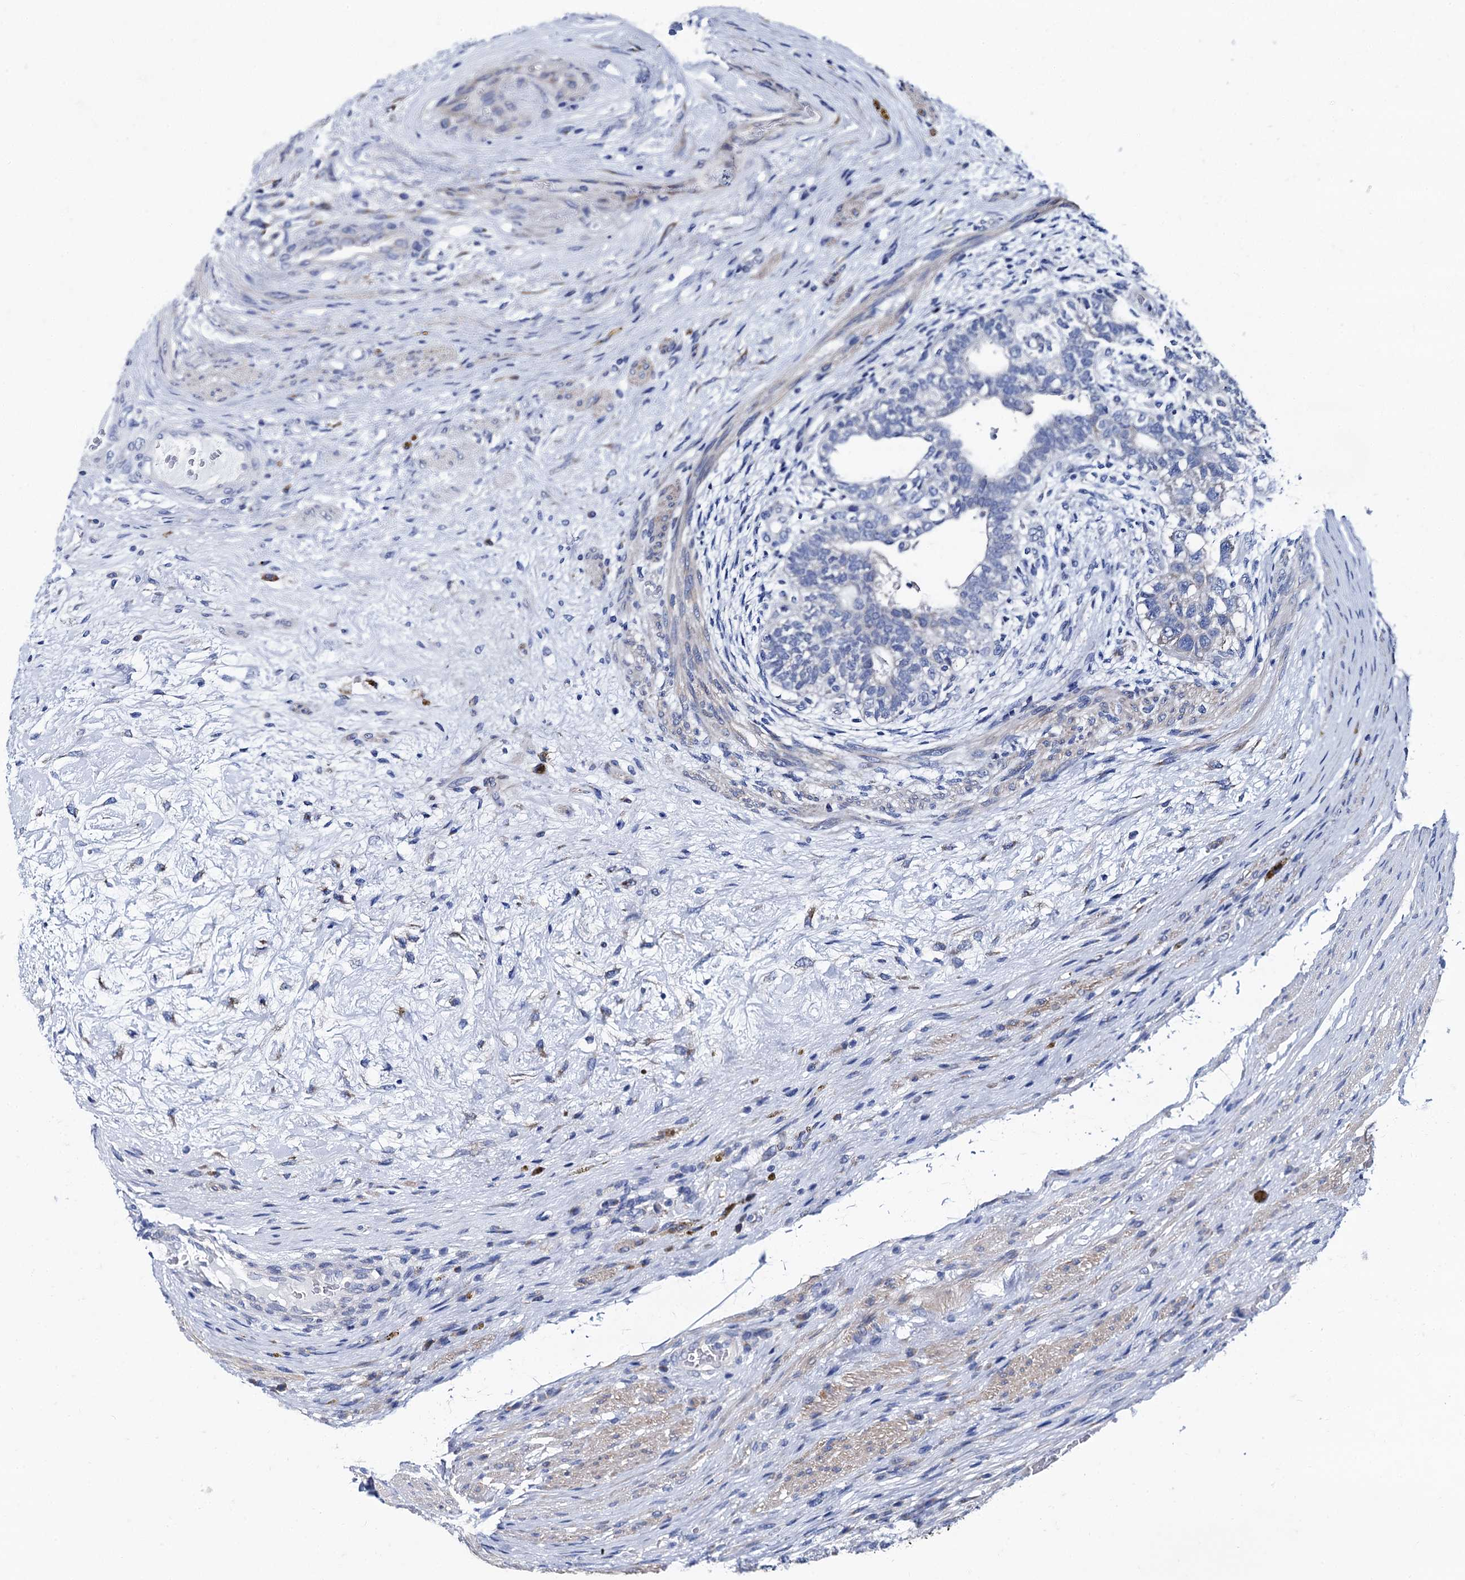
{"staining": {"intensity": "negative", "quantity": "none", "location": "none"}, "tissue": "testis cancer", "cell_type": "Tumor cells", "image_type": "cancer", "snomed": [{"axis": "morphology", "description": "Carcinoma, Embryonal, NOS"}, {"axis": "topography", "description": "Testis"}], "caption": "Histopathology image shows no protein staining in tumor cells of testis cancer (embryonal carcinoma) tissue.", "gene": "FOXR2", "patient": {"sex": "male", "age": 26}}